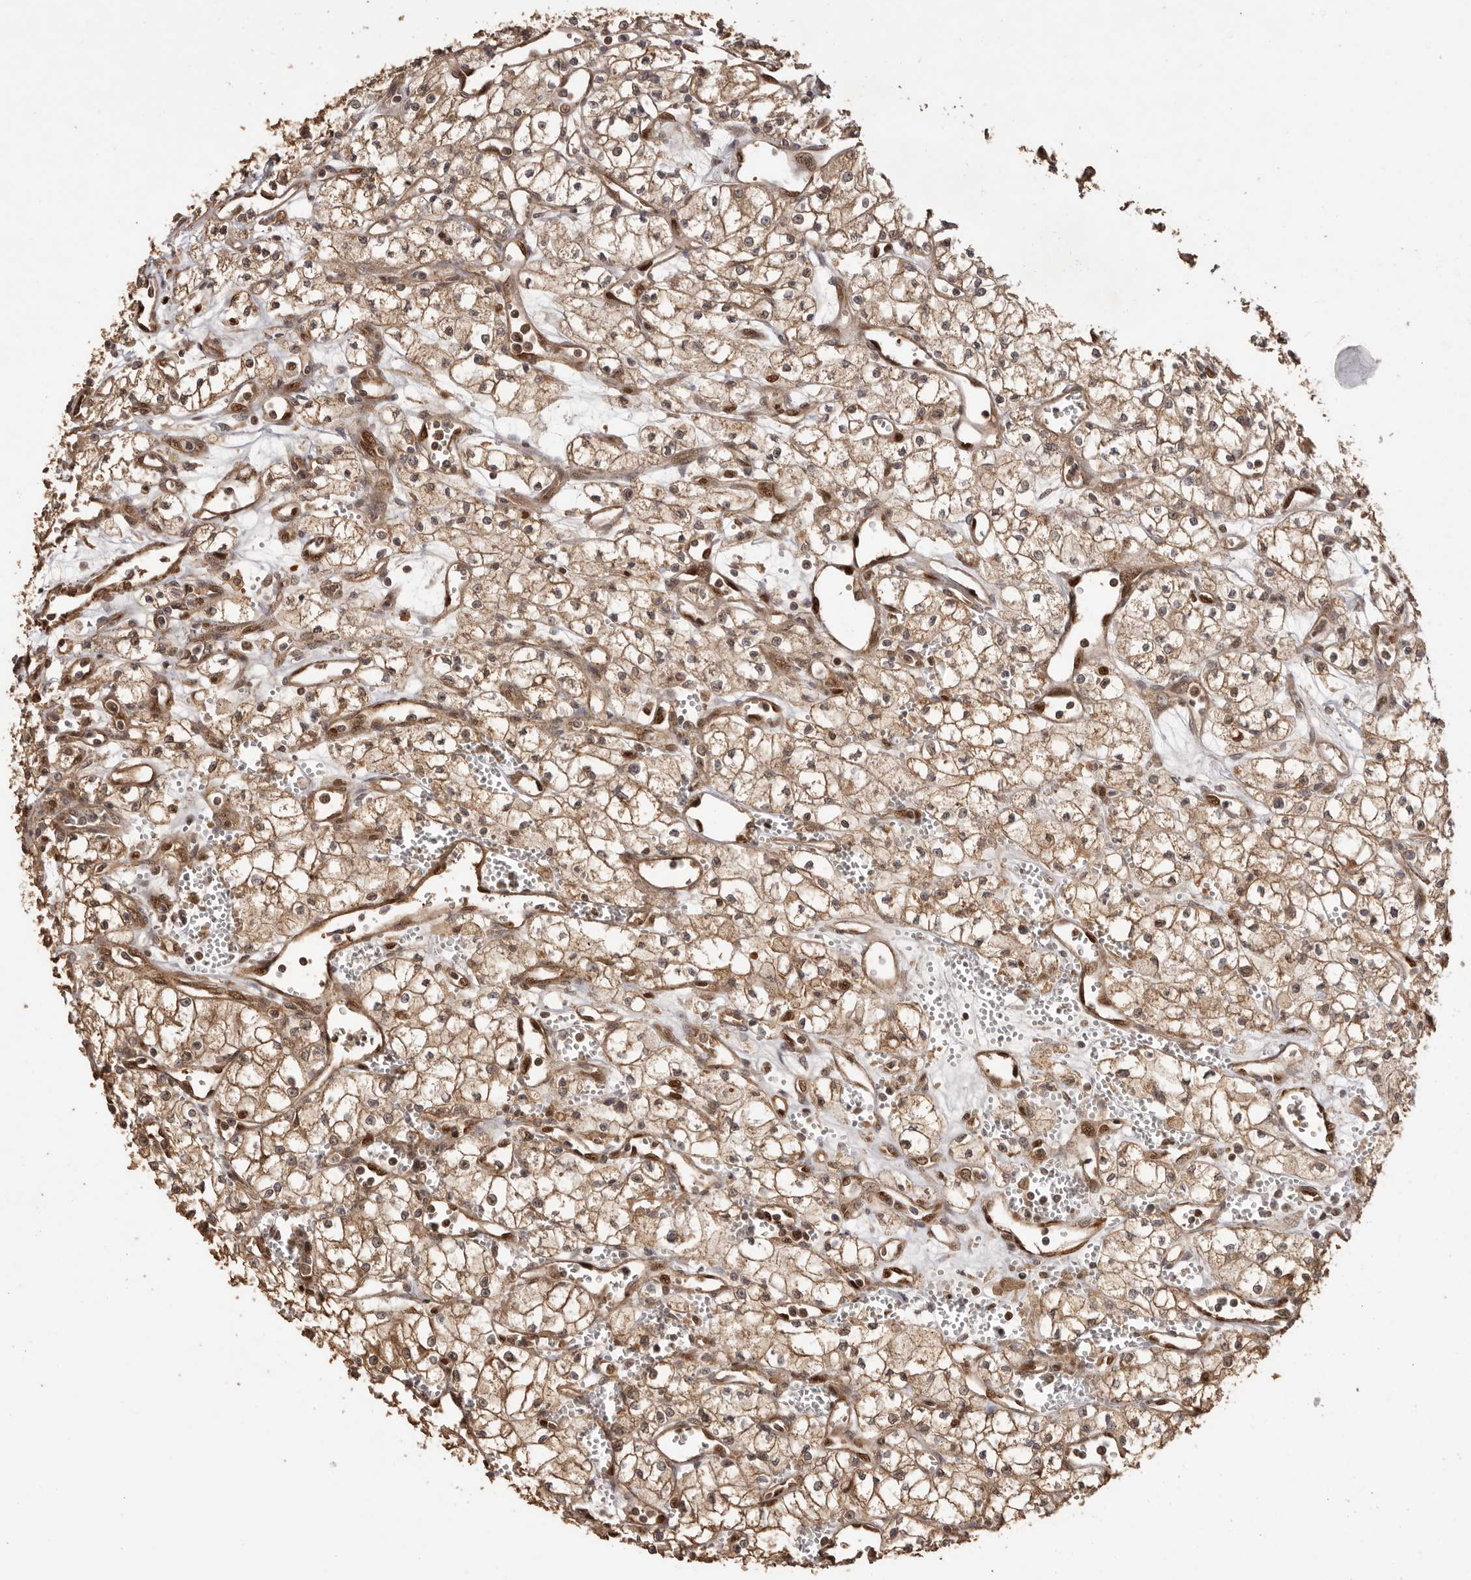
{"staining": {"intensity": "moderate", "quantity": ">75%", "location": "cytoplasmic/membranous"}, "tissue": "renal cancer", "cell_type": "Tumor cells", "image_type": "cancer", "snomed": [{"axis": "morphology", "description": "Adenocarcinoma, NOS"}, {"axis": "topography", "description": "Kidney"}], "caption": "A photomicrograph showing moderate cytoplasmic/membranous positivity in about >75% of tumor cells in renal adenocarcinoma, as visualized by brown immunohistochemical staining.", "gene": "UBR2", "patient": {"sex": "male", "age": 59}}